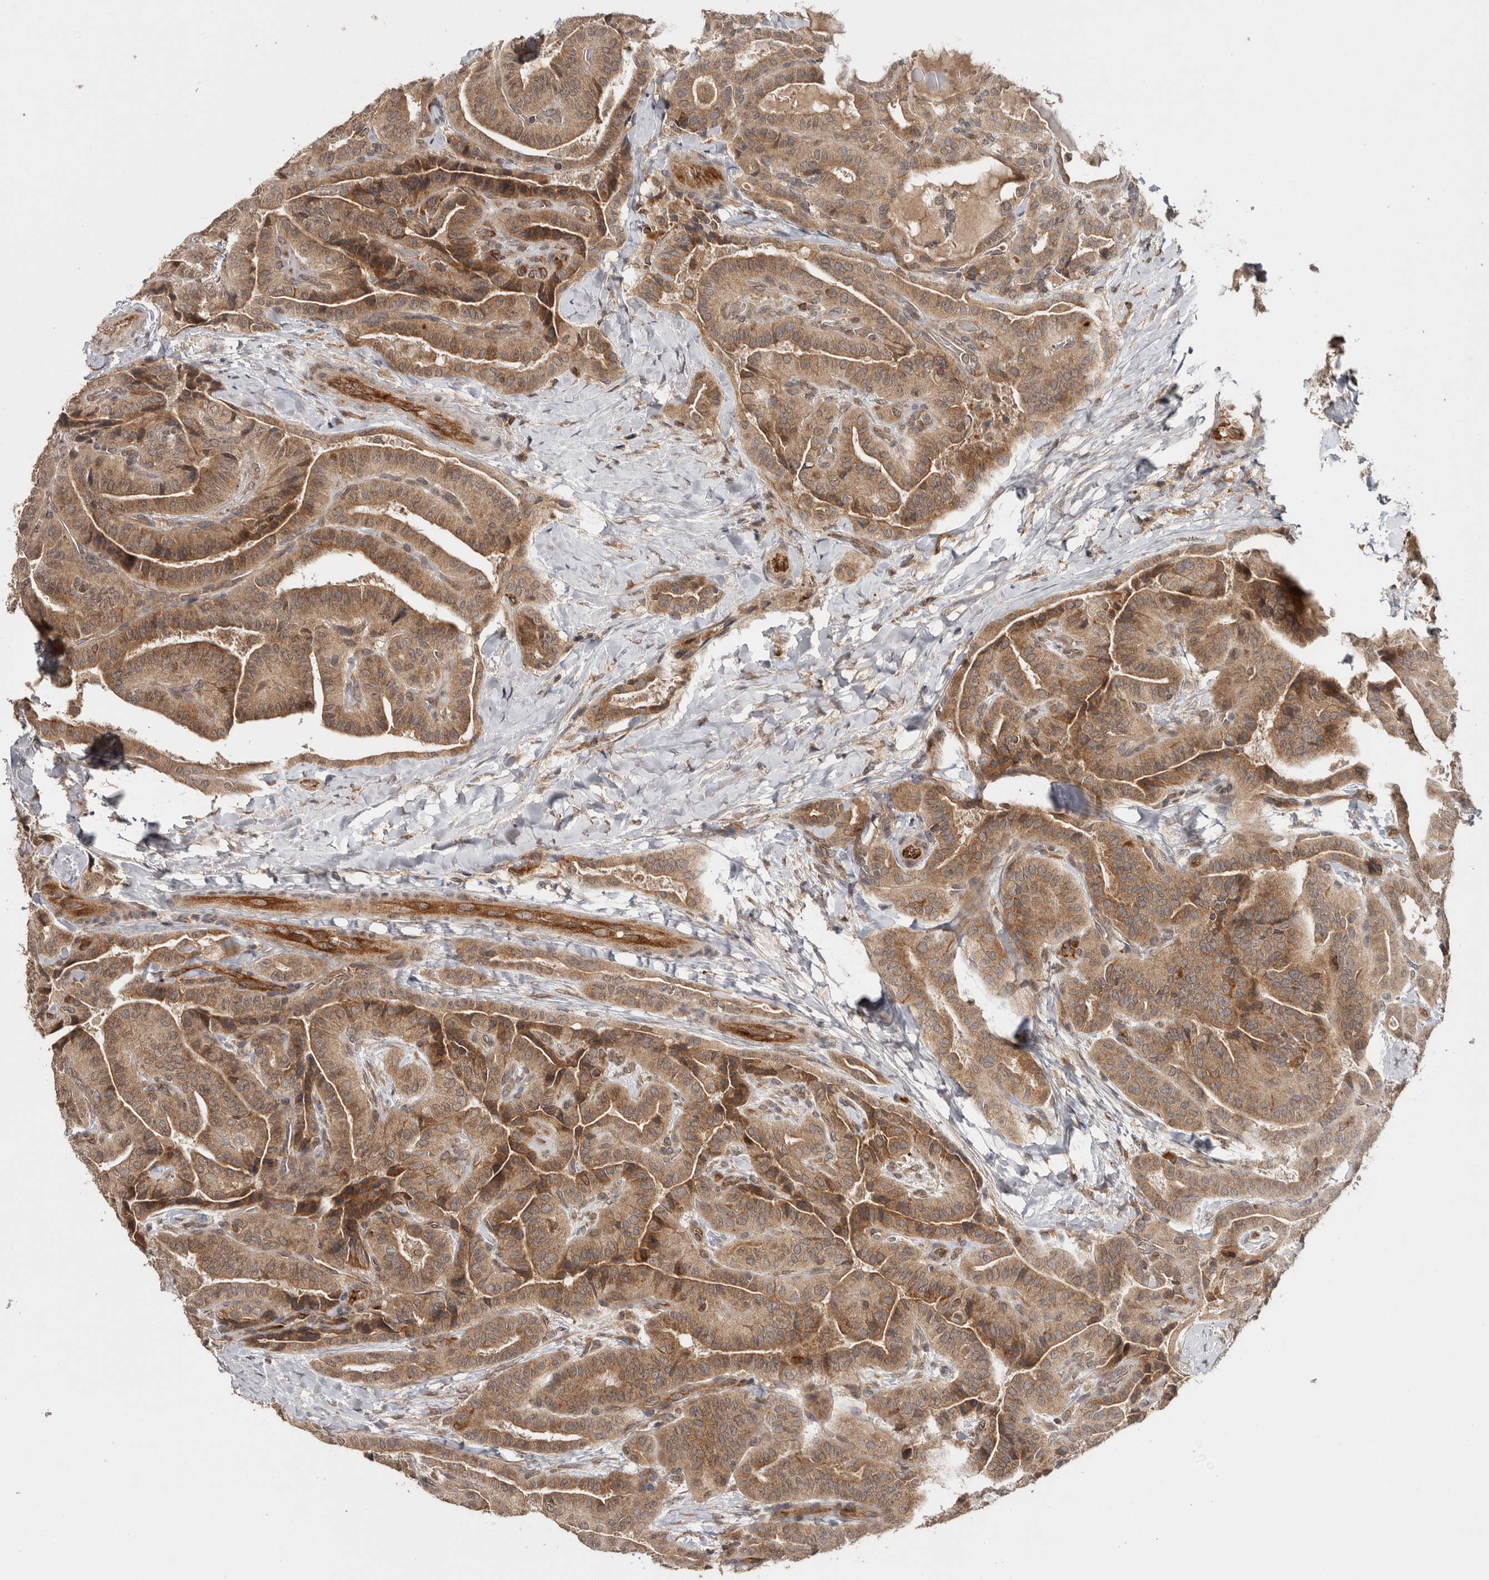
{"staining": {"intensity": "moderate", "quantity": ">75%", "location": "cytoplasmic/membranous"}, "tissue": "thyroid cancer", "cell_type": "Tumor cells", "image_type": "cancer", "snomed": [{"axis": "morphology", "description": "Papillary adenocarcinoma, NOS"}, {"axis": "topography", "description": "Thyroid gland"}], "caption": "A brown stain labels moderate cytoplasmic/membranous staining of a protein in thyroid cancer (papillary adenocarcinoma) tumor cells.", "gene": "HMOX2", "patient": {"sex": "male", "age": 77}}